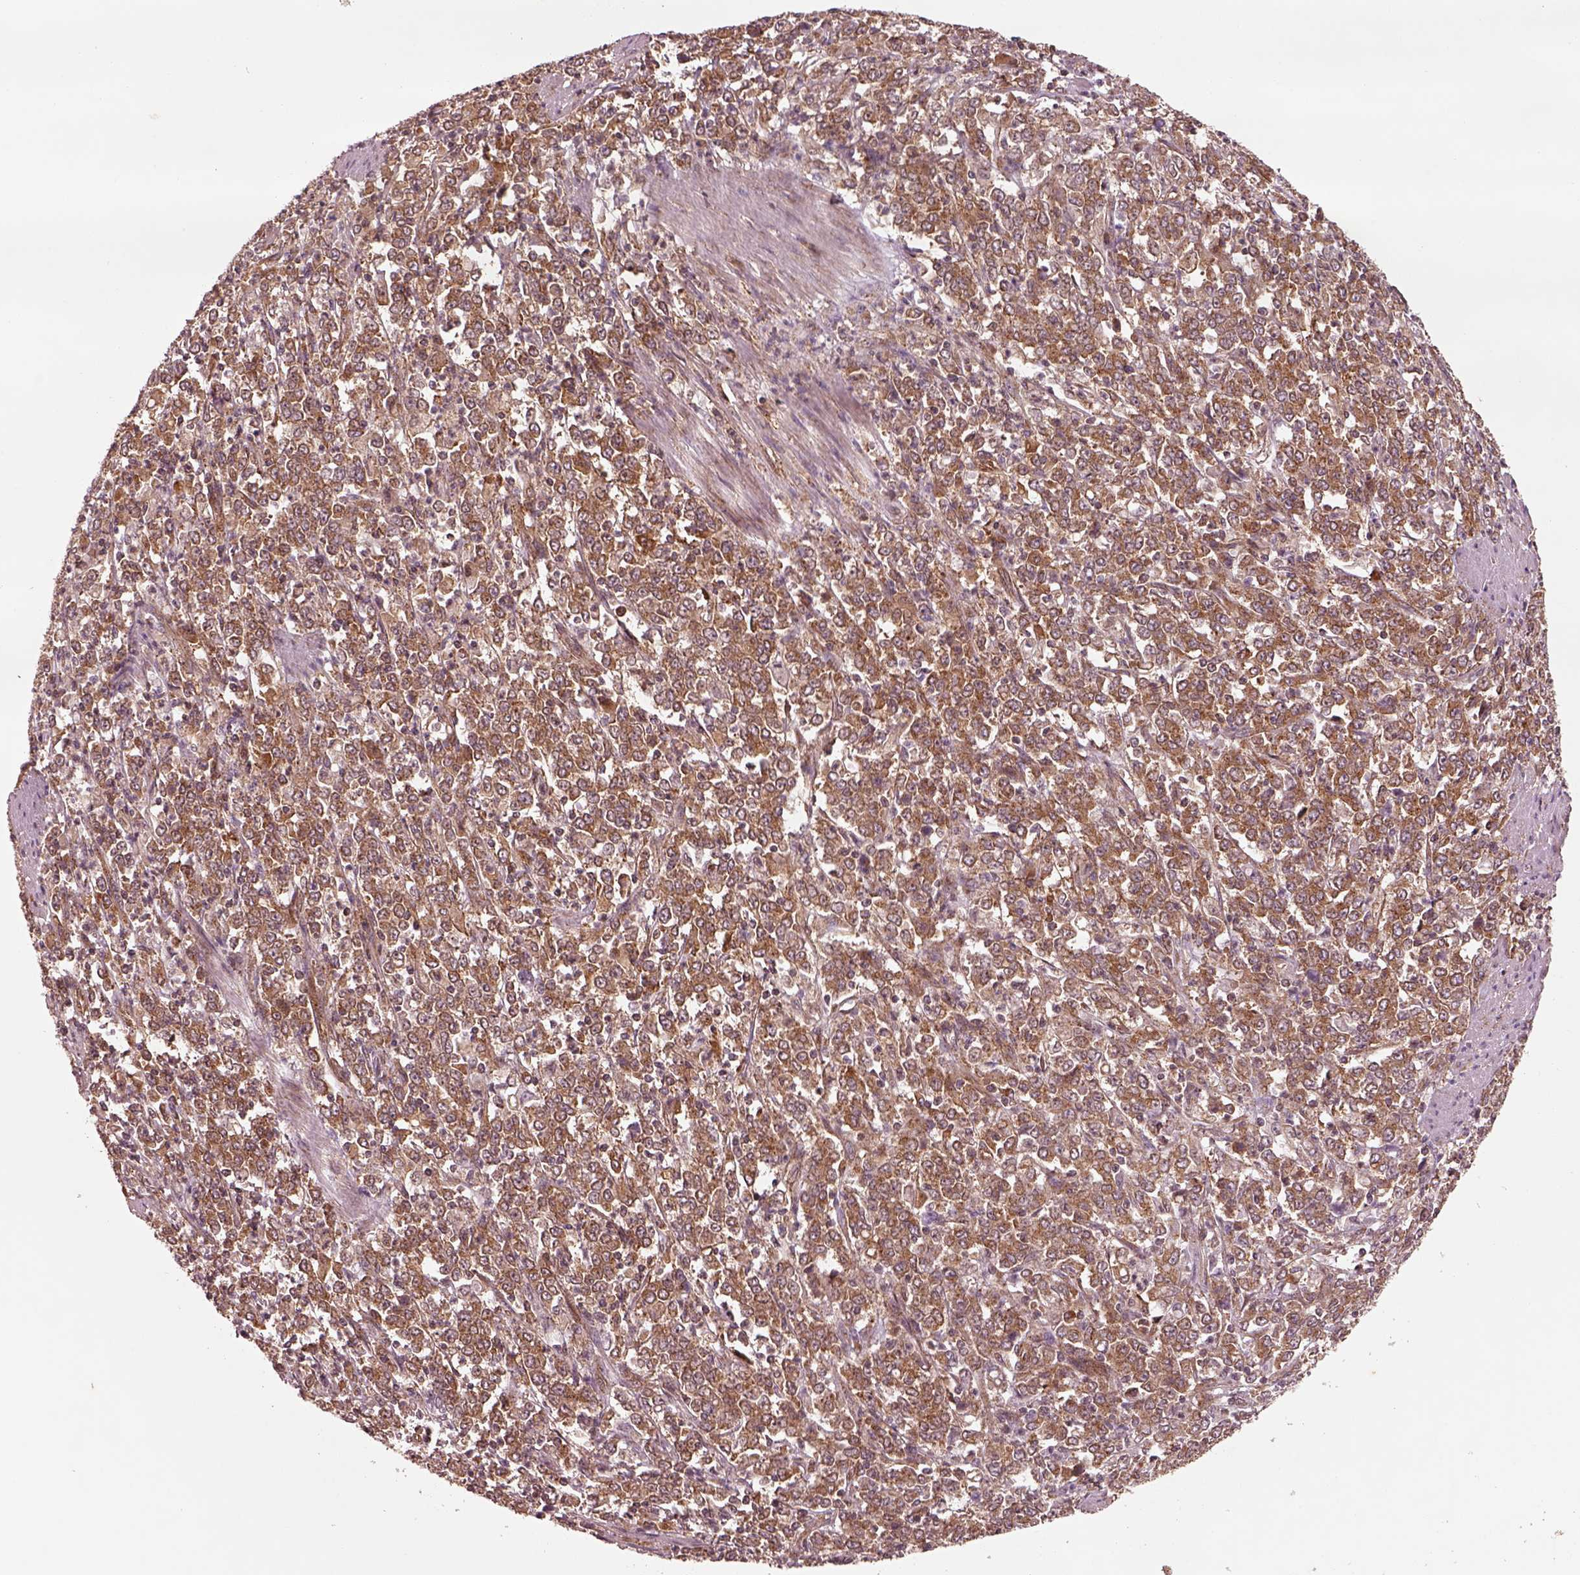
{"staining": {"intensity": "moderate", "quantity": ">75%", "location": "cytoplasmic/membranous"}, "tissue": "stomach cancer", "cell_type": "Tumor cells", "image_type": "cancer", "snomed": [{"axis": "morphology", "description": "Adenocarcinoma, NOS"}, {"axis": "topography", "description": "Stomach, lower"}], "caption": "Adenocarcinoma (stomach) stained for a protein (brown) reveals moderate cytoplasmic/membranous positive expression in approximately >75% of tumor cells.", "gene": "WASHC2A", "patient": {"sex": "female", "age": 71}}